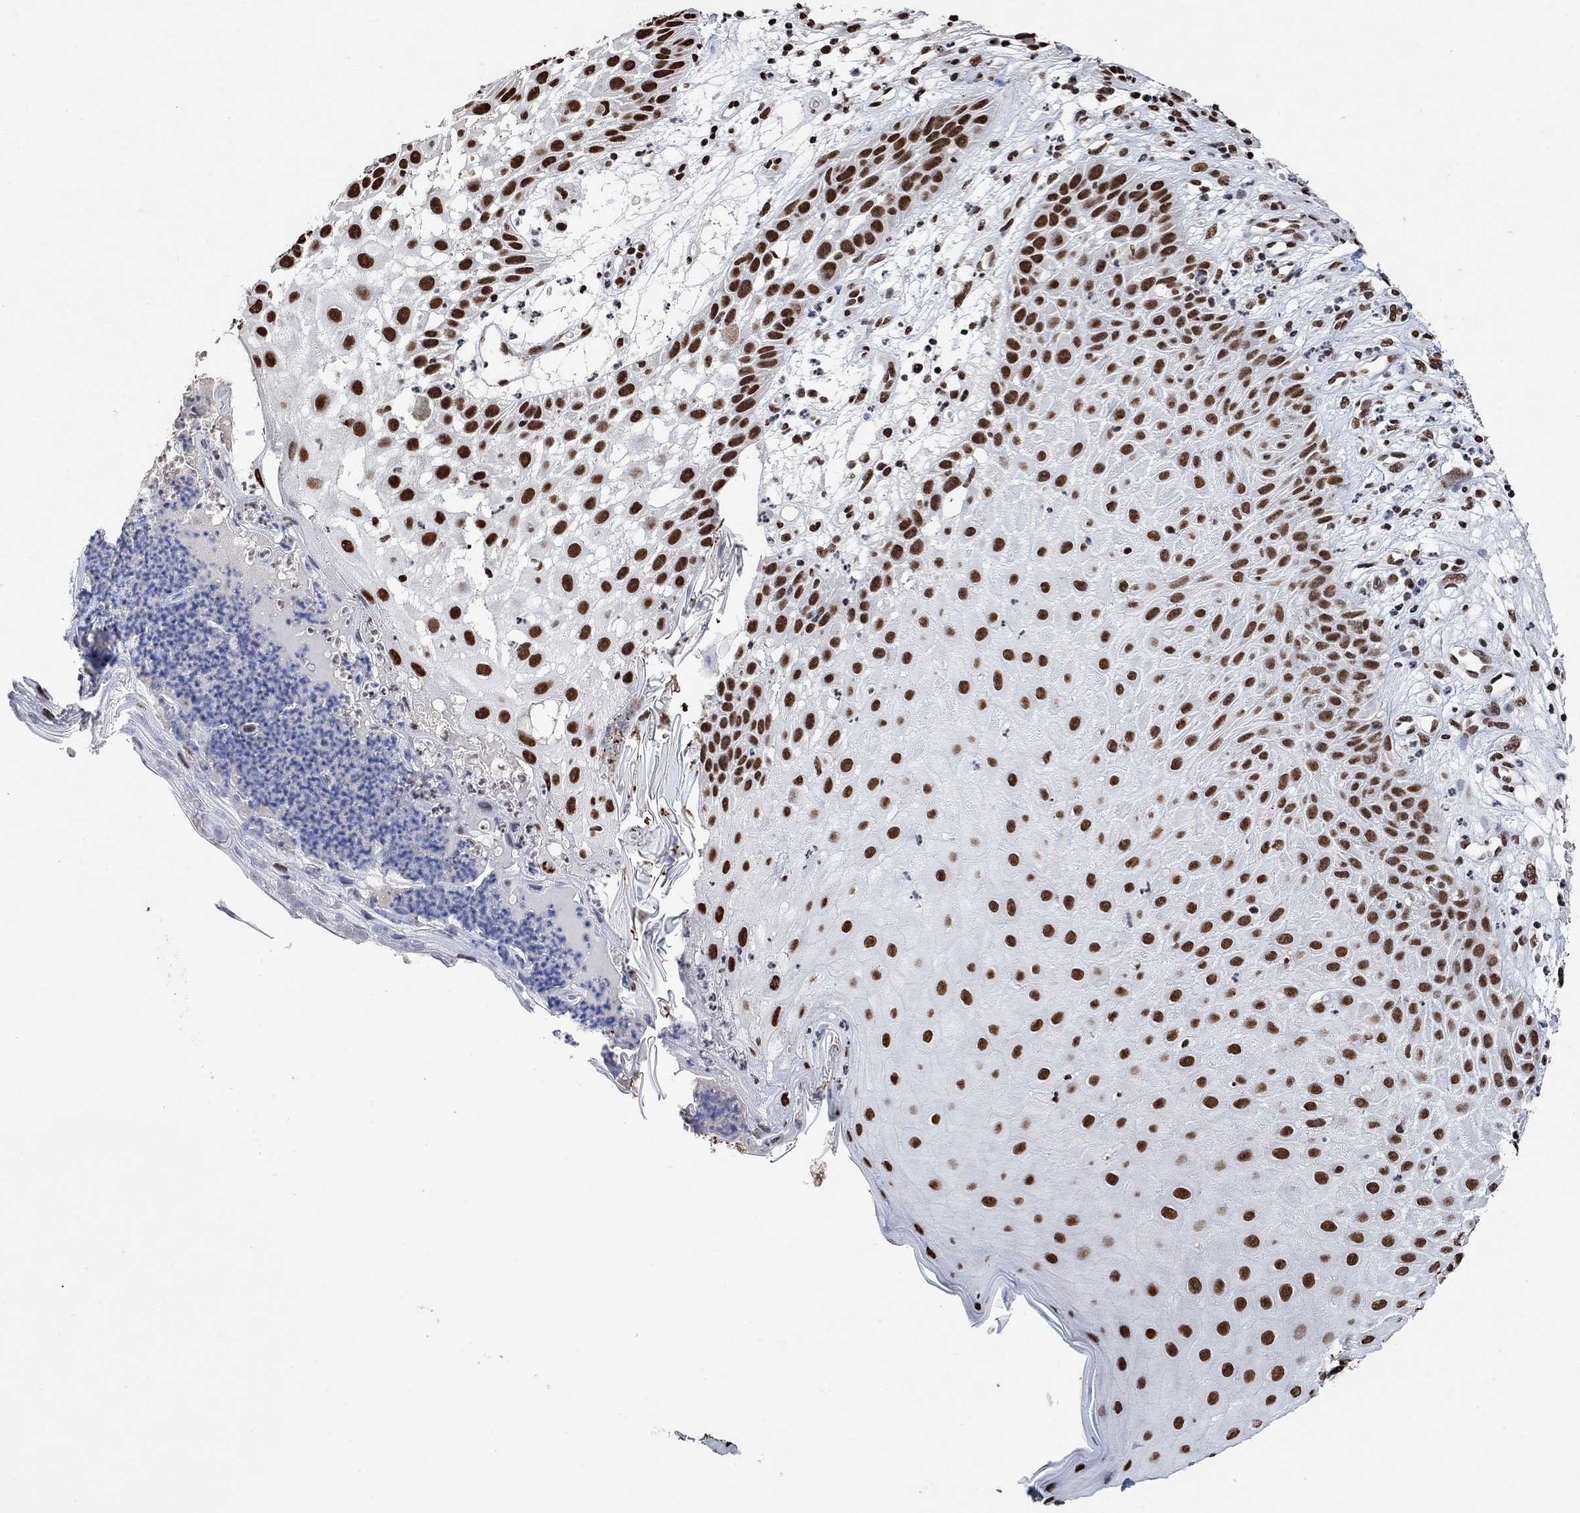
{"staining": {"intensity": "strong", "quantity": ">75%", "location": "nuclear"}, "tissue": "skin cancer", "cell_type": "Tumor cells", "image_type": "cancer", "snomed": [{"axis": "morphology", "description": "Normal tissue, NOS"}, {"axis": "morphology", "description": "Squamous cell carcinoma, NOS"}, {"axis": "topography", "description": "Skin"}], "caption": "This is an image of immunohistochemistry (IHC) staining of squamous cell carcinoma (skin), which shows strong expression in the nuclear of tumor cells.", "gene": "USP39", "patient": {"sex": "male", "age": 79}}